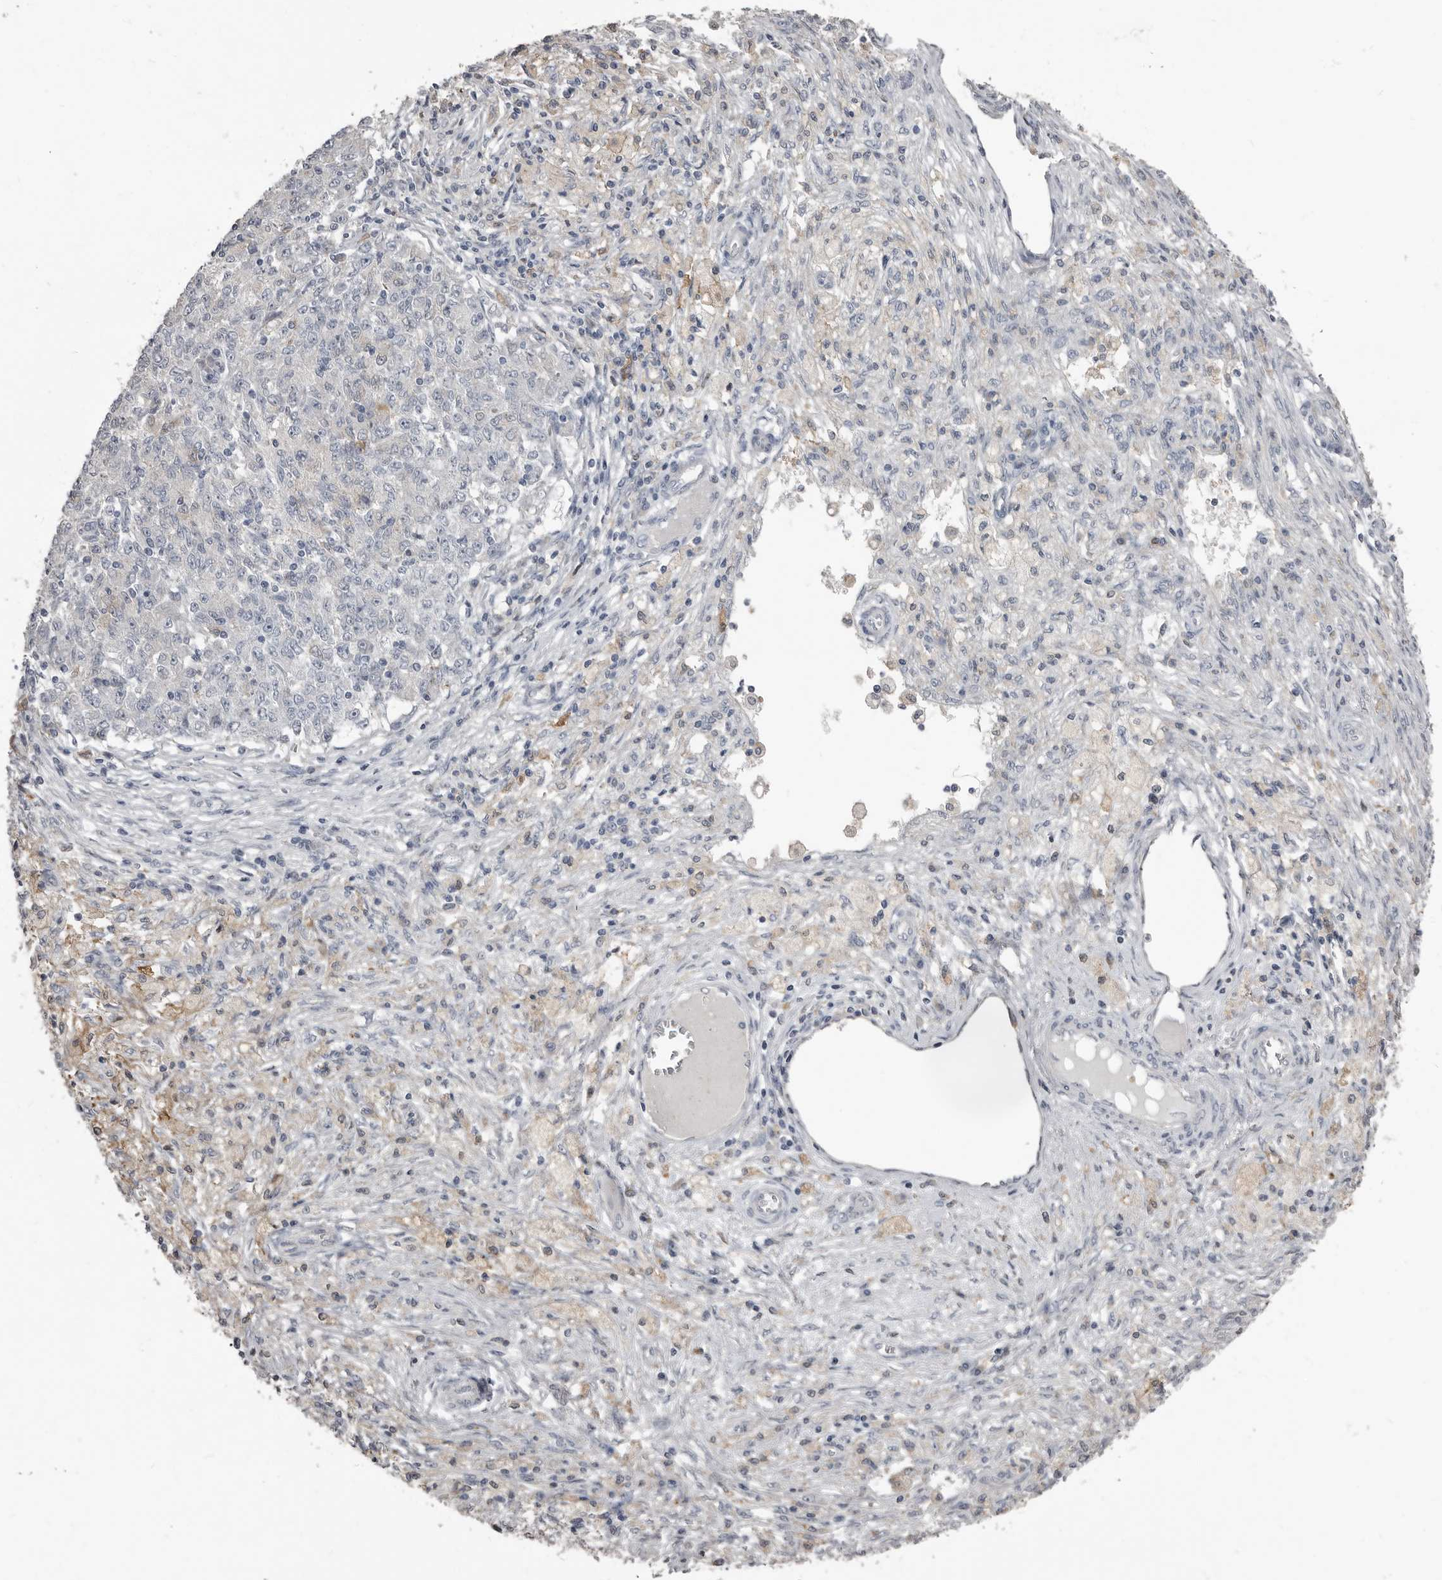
{"staining": {"intensity": "negative", "quantity": "none", "location": "none"}, "tissue": "ovarian cancer", "cell_type": "Tumor cells", "image_type": "cancer", "snomed": [{"axis": "morphology", "description": "Carcinoma, endometroid"}, {"axis": "topography", "description": "Ovary"}], "caption": "IHC image of human ovarian cancer (endometroid carcinoma) stained for a protein (brown), which exhibits no positivity in tumor cells.", "gene": "KCNJ8", "patient": {"sex": "female", "age": 42}}